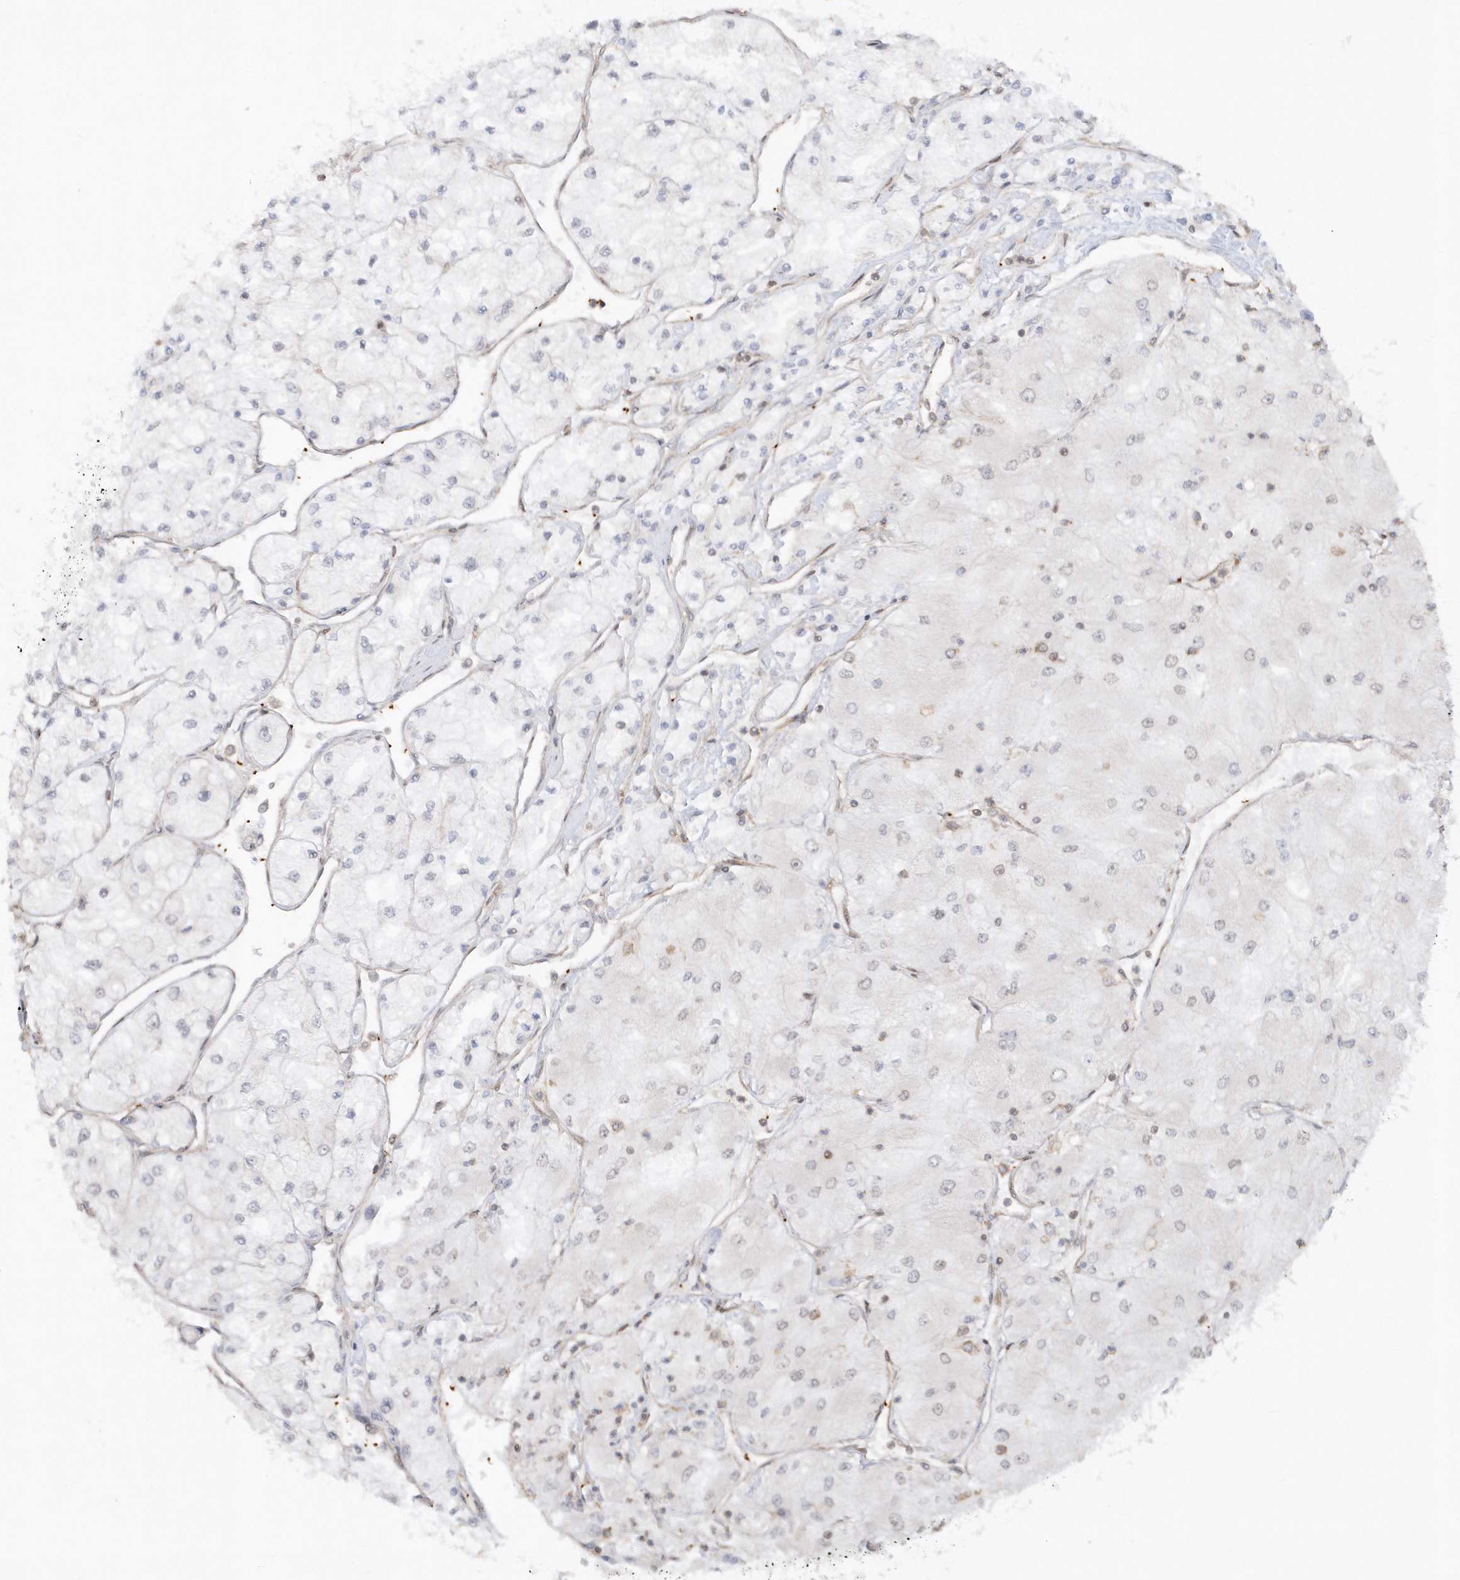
{"staining": {"intensity": "negative", "quantity": "none", "location": "none"}, "tissue": "renal cancer", "cell_type": "Tumor cells", "image_type": "cancer", "snomed": [{"axis": "morphology", "description": "Adenocarcinoma, NOS"}, {"axis": "topography", "description": "Kidney"}], "caption": "Adenocarcinoma (renal) was stained to show a protein in brown. There is no significant expression in tumor cells.", "gene": "BSN", "patient": {"sex": "male", "age": 80}}